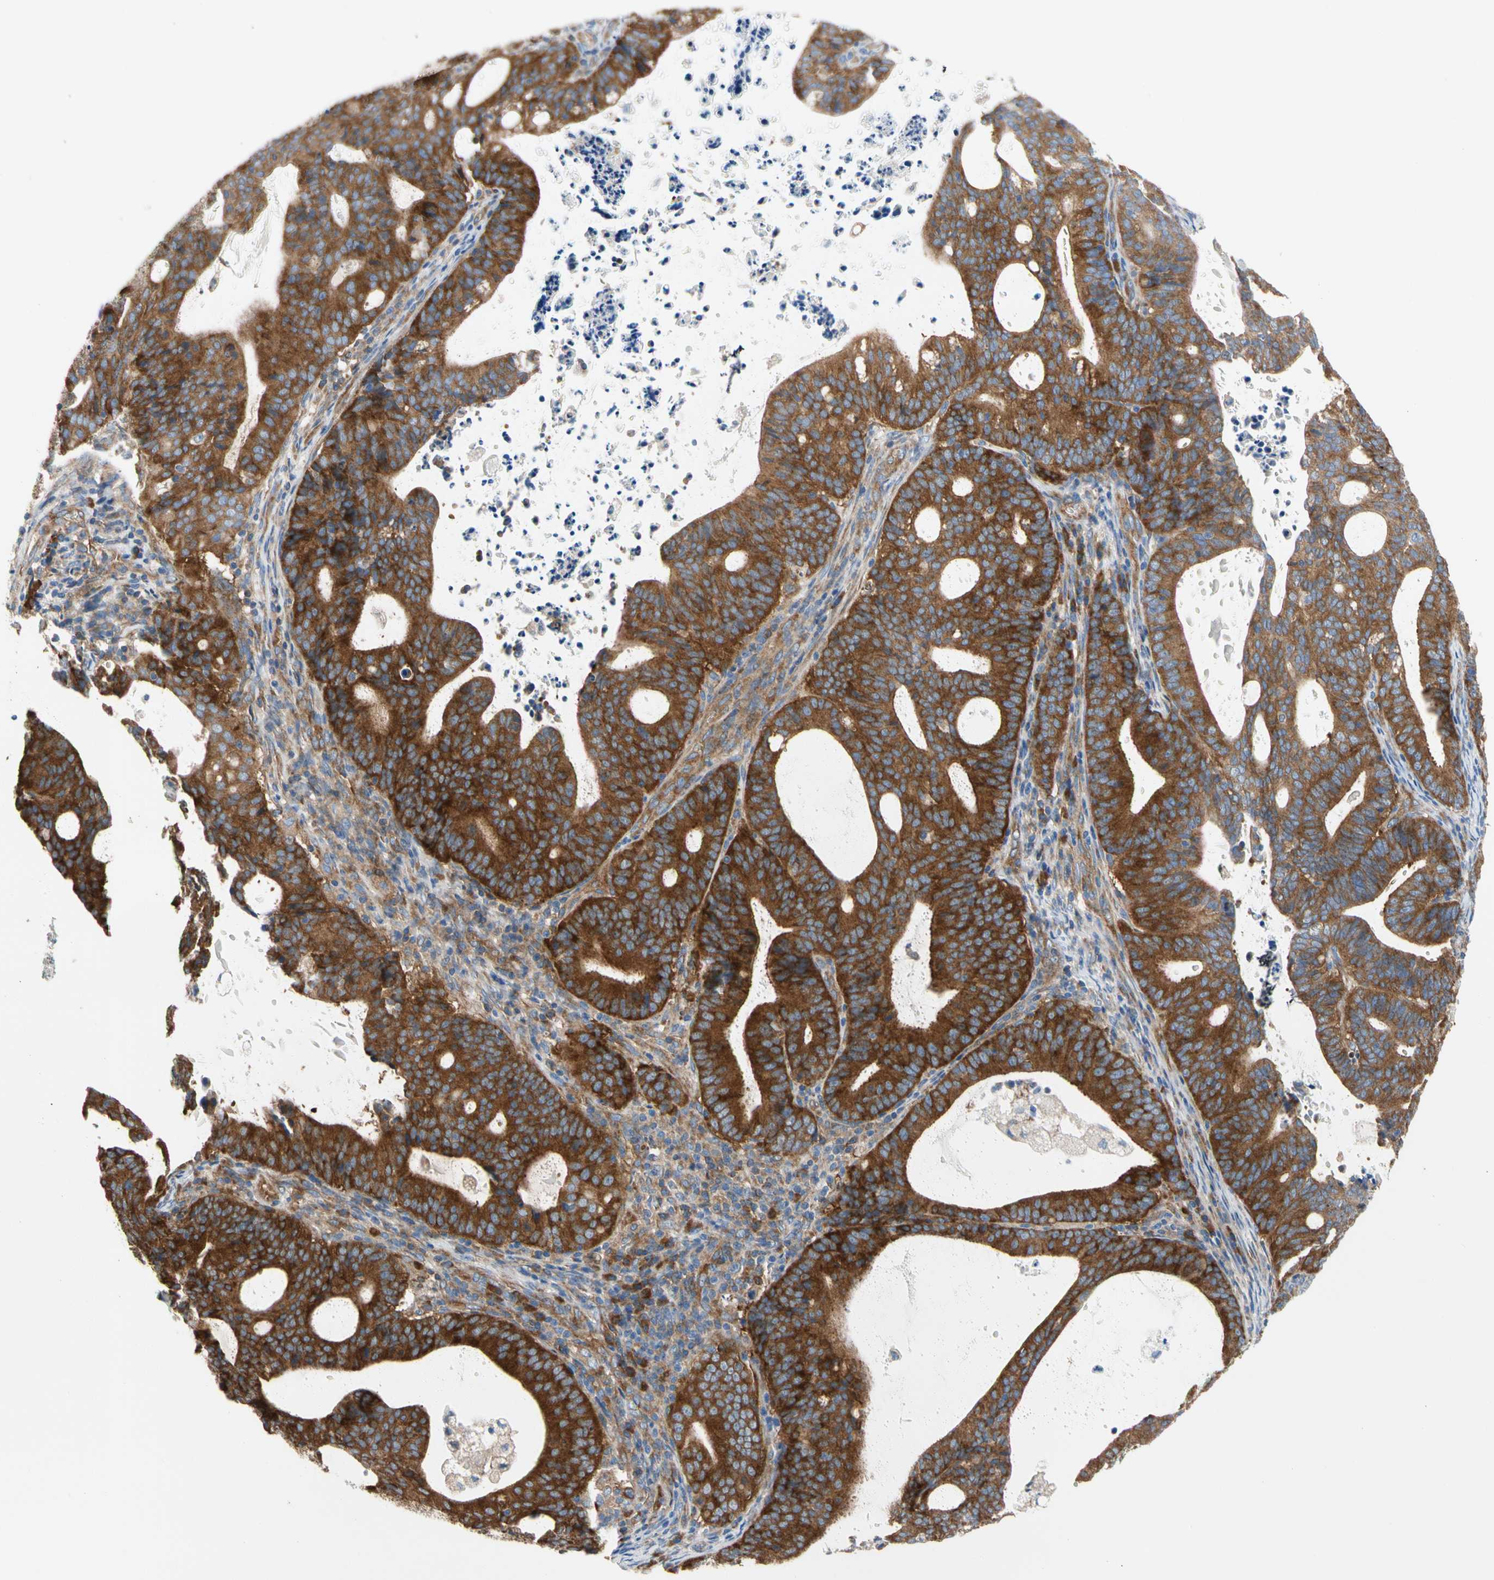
{"staining": {"intensity": "strong", "quantity": ">75%", "location": "cytoplasmic/membranous"}, "tissue": "endometrial cancer", "cell_type": "Tumor cells", "image_type": "cancer", "snomed": [{"axis": "morphology", "description": "Adenocarcinoma, NOS"}, {"axis": "topography", "description": "Uterus"}], "caption": "Tumor cells show strong cytoplasmic/membranous expression in approximately >75% of cells in endometrial adenocarcinoma.", "gene": "GPHN", "patient": {"sex": "female", "age": 83}}